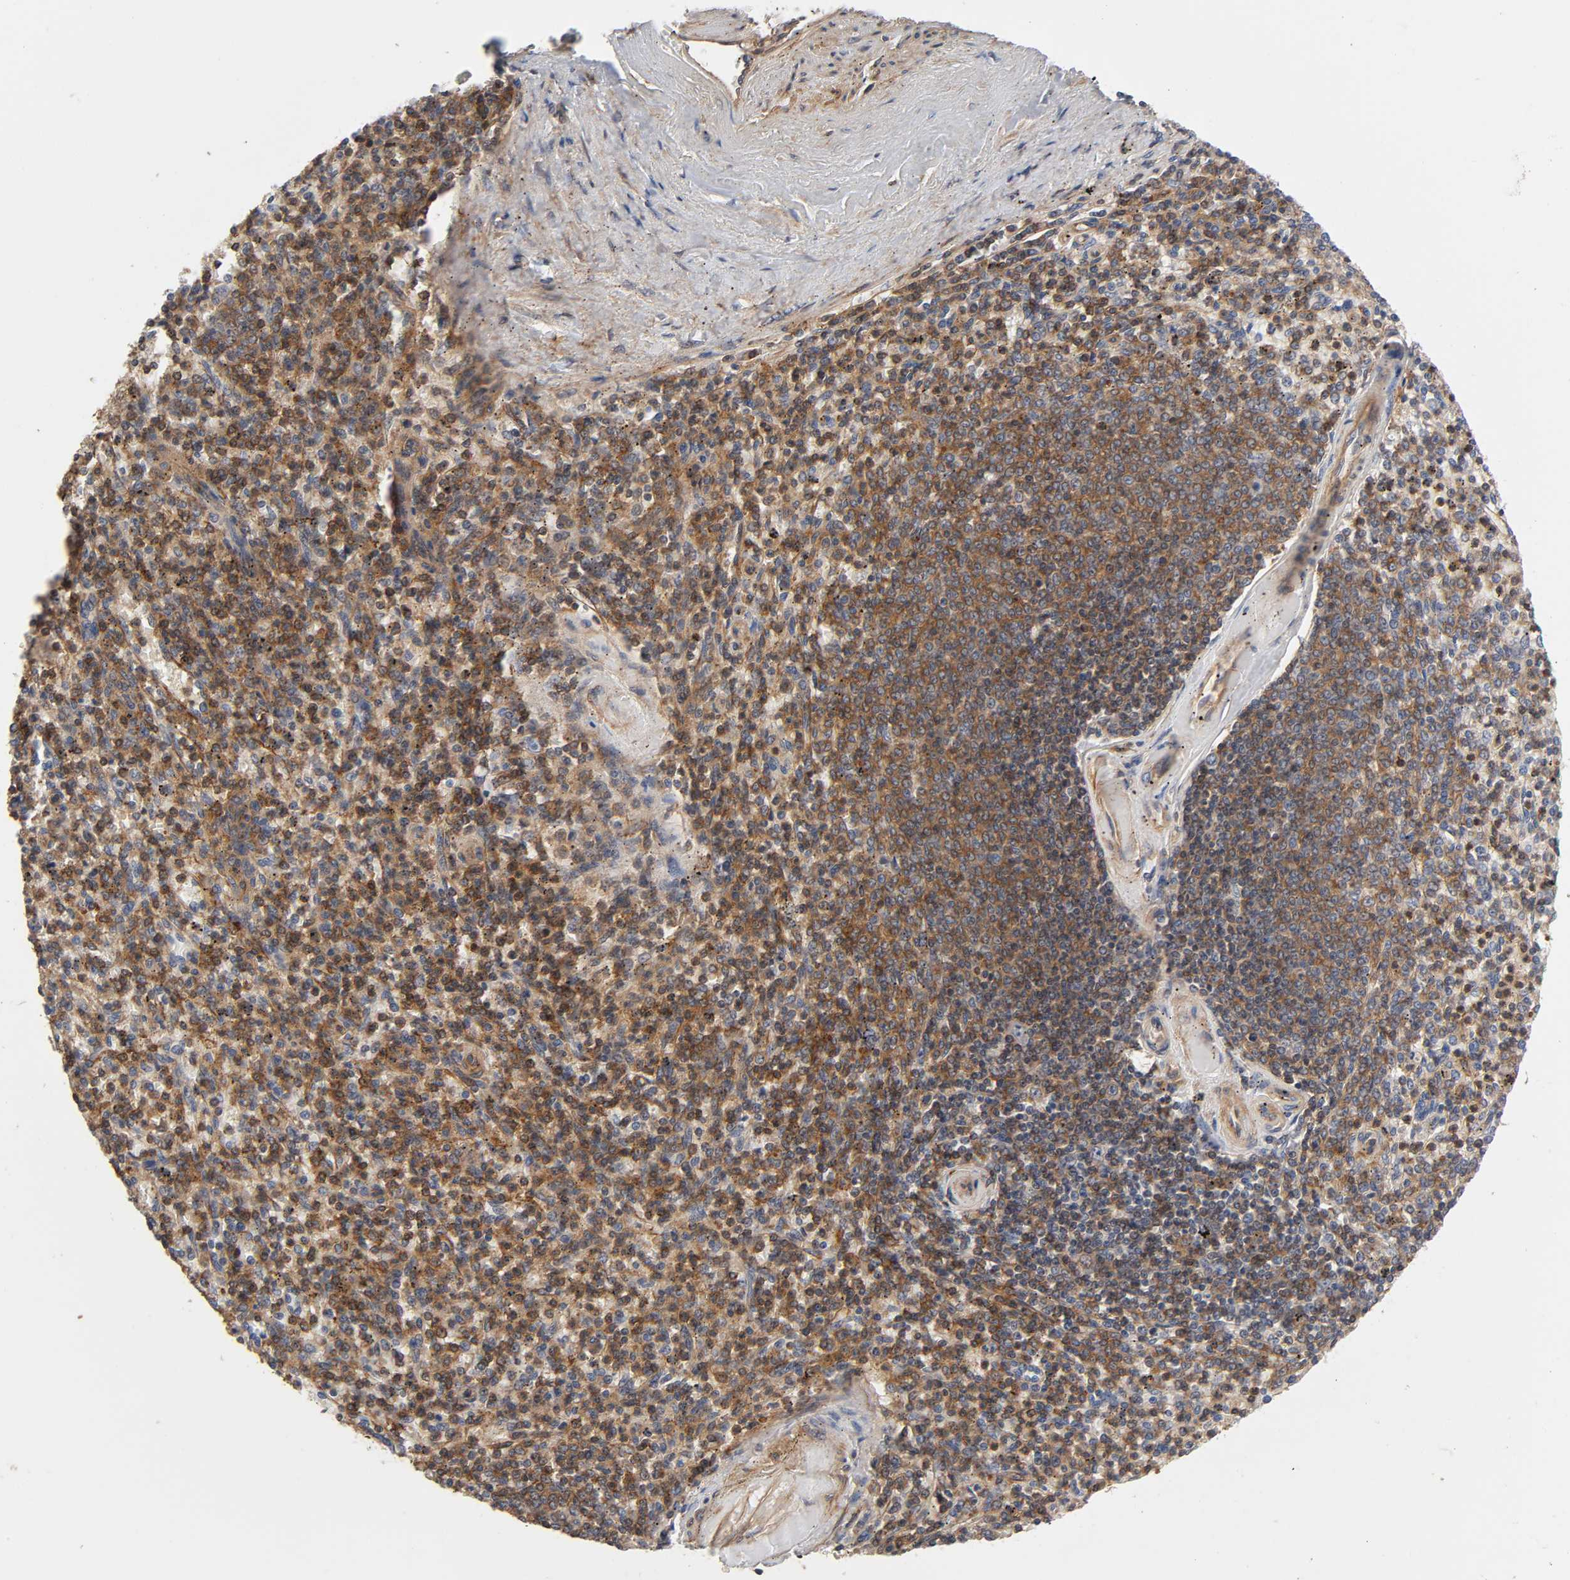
{"staining": {"intensity": "strong", "quantity": ">75%", "location": "cytoplasmic/membranous"}, "tissue": "spleen", "cell_type": "Cells in red pulp", "image_type": "normal", "snomed": [{"axis": "morphology", "description": "Normal tissue, NOS"}, {"axis": "topography", "description": "Spleen"}], "caption": "A micrograph showing strong cytoplasmic/membranous staining in about >75% of cells in red pulp in normal spleen, as visualized by brown immunohistochemical staining.", "gene": "LAMTOR2", "patient": {"sex": "male", "age": 72}}